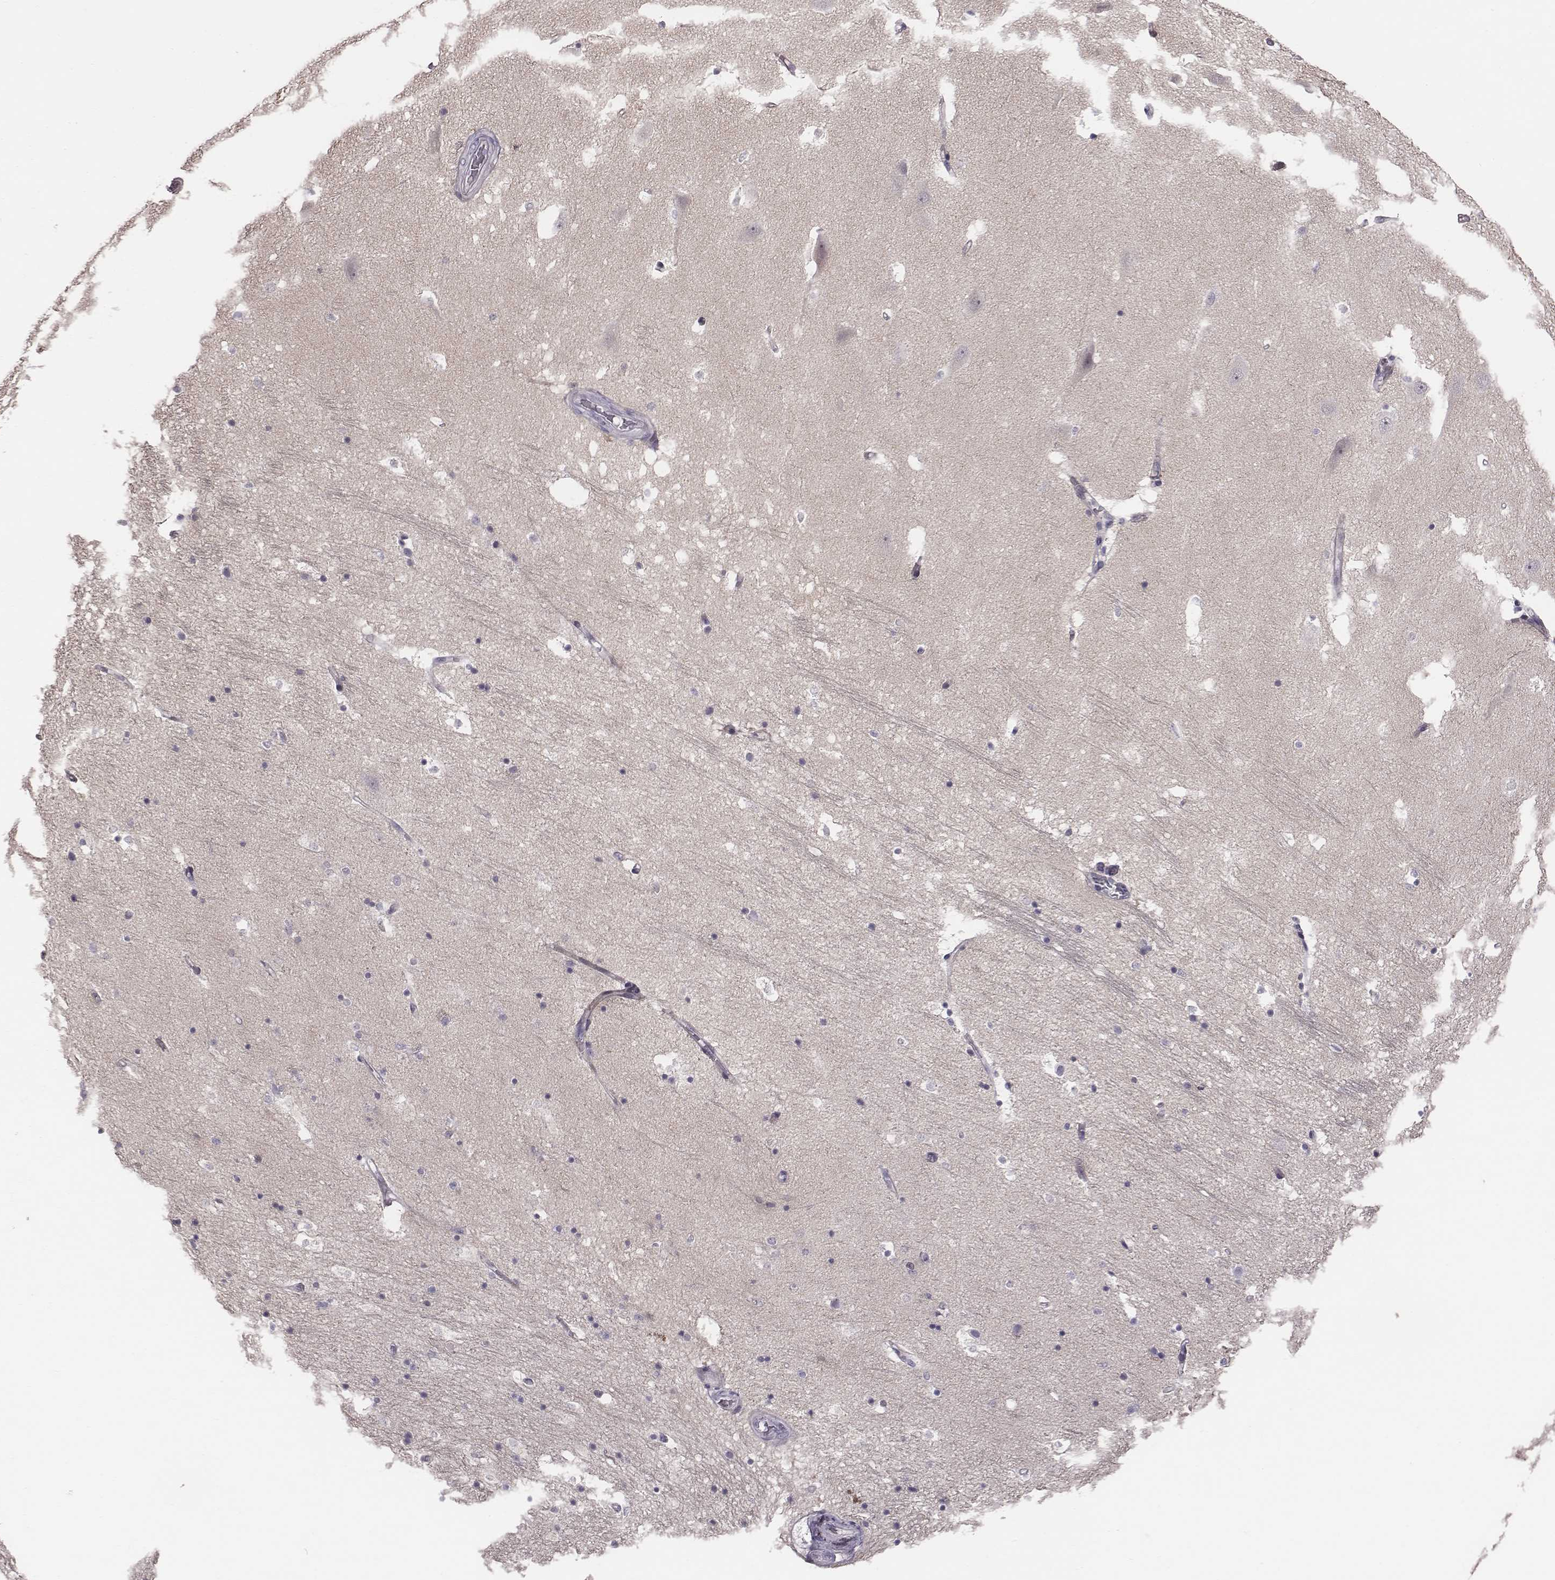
{"staining": {"intensity": "negative", "quantity": "none", "location": "none"}, "tissue": "hippocampus", "cell_type": "Glial cells", "image_type": "normal", "snomed": [{"axis": "morphology", "description": "Normal tissue, NOS"}, {"axis": "topography", "description": "Hippocampus"}], "caption": "IHC of normal human hippocampus shows no expression in glial cells.", "gene": "CACNG4", "patient": {"sex": "male", "age": 44}}